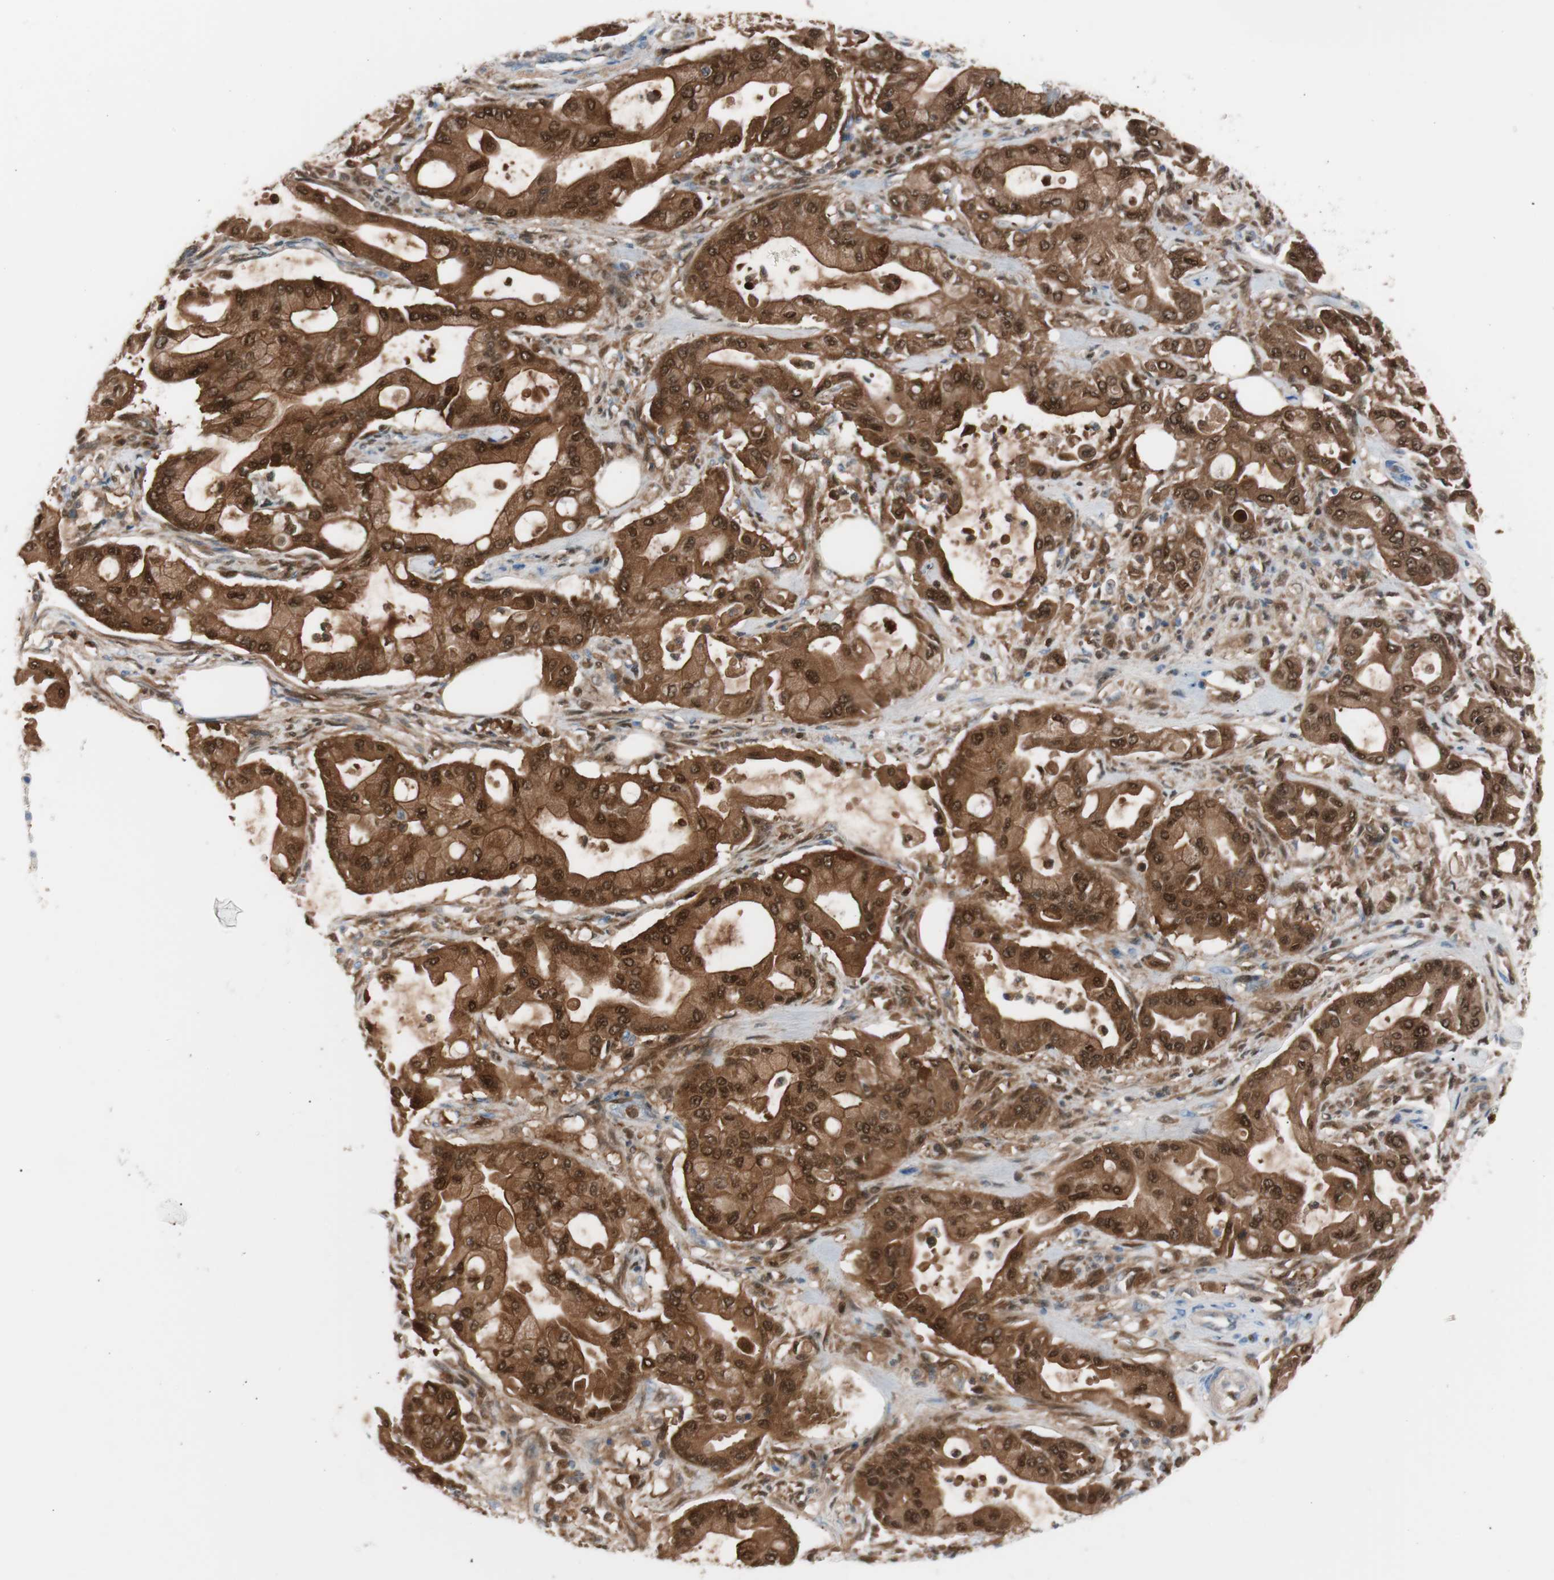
{"staining": {"intensity": "strong", "quantity": ">75%", "location": "cytoplasmic/membranous,nuclear"}, "tissue": "pancreatic cancer", "cell_type": "Tumor cells", "image_type": "cancer", "snomed": [{"axis": "morphology", "description": "Adenocarcinoma, NOS"}, {"axis": "morphology", "description": "Adenocarcinoma, metastatic, NOS"}, {"axis": "topography", "description": "Lymph node"}, {"axis": "topography", "description": "Pancreas"}, {"axis": "topography", "description": "Duodenum"}], "caption": "Pancreatic cancer tissue exhibits strong cytoplasmic/membranous and nuclear expression in approximately >75% of tumor cells", "gene": "IL18", "patient": {"sex": "female", "age": 64}}